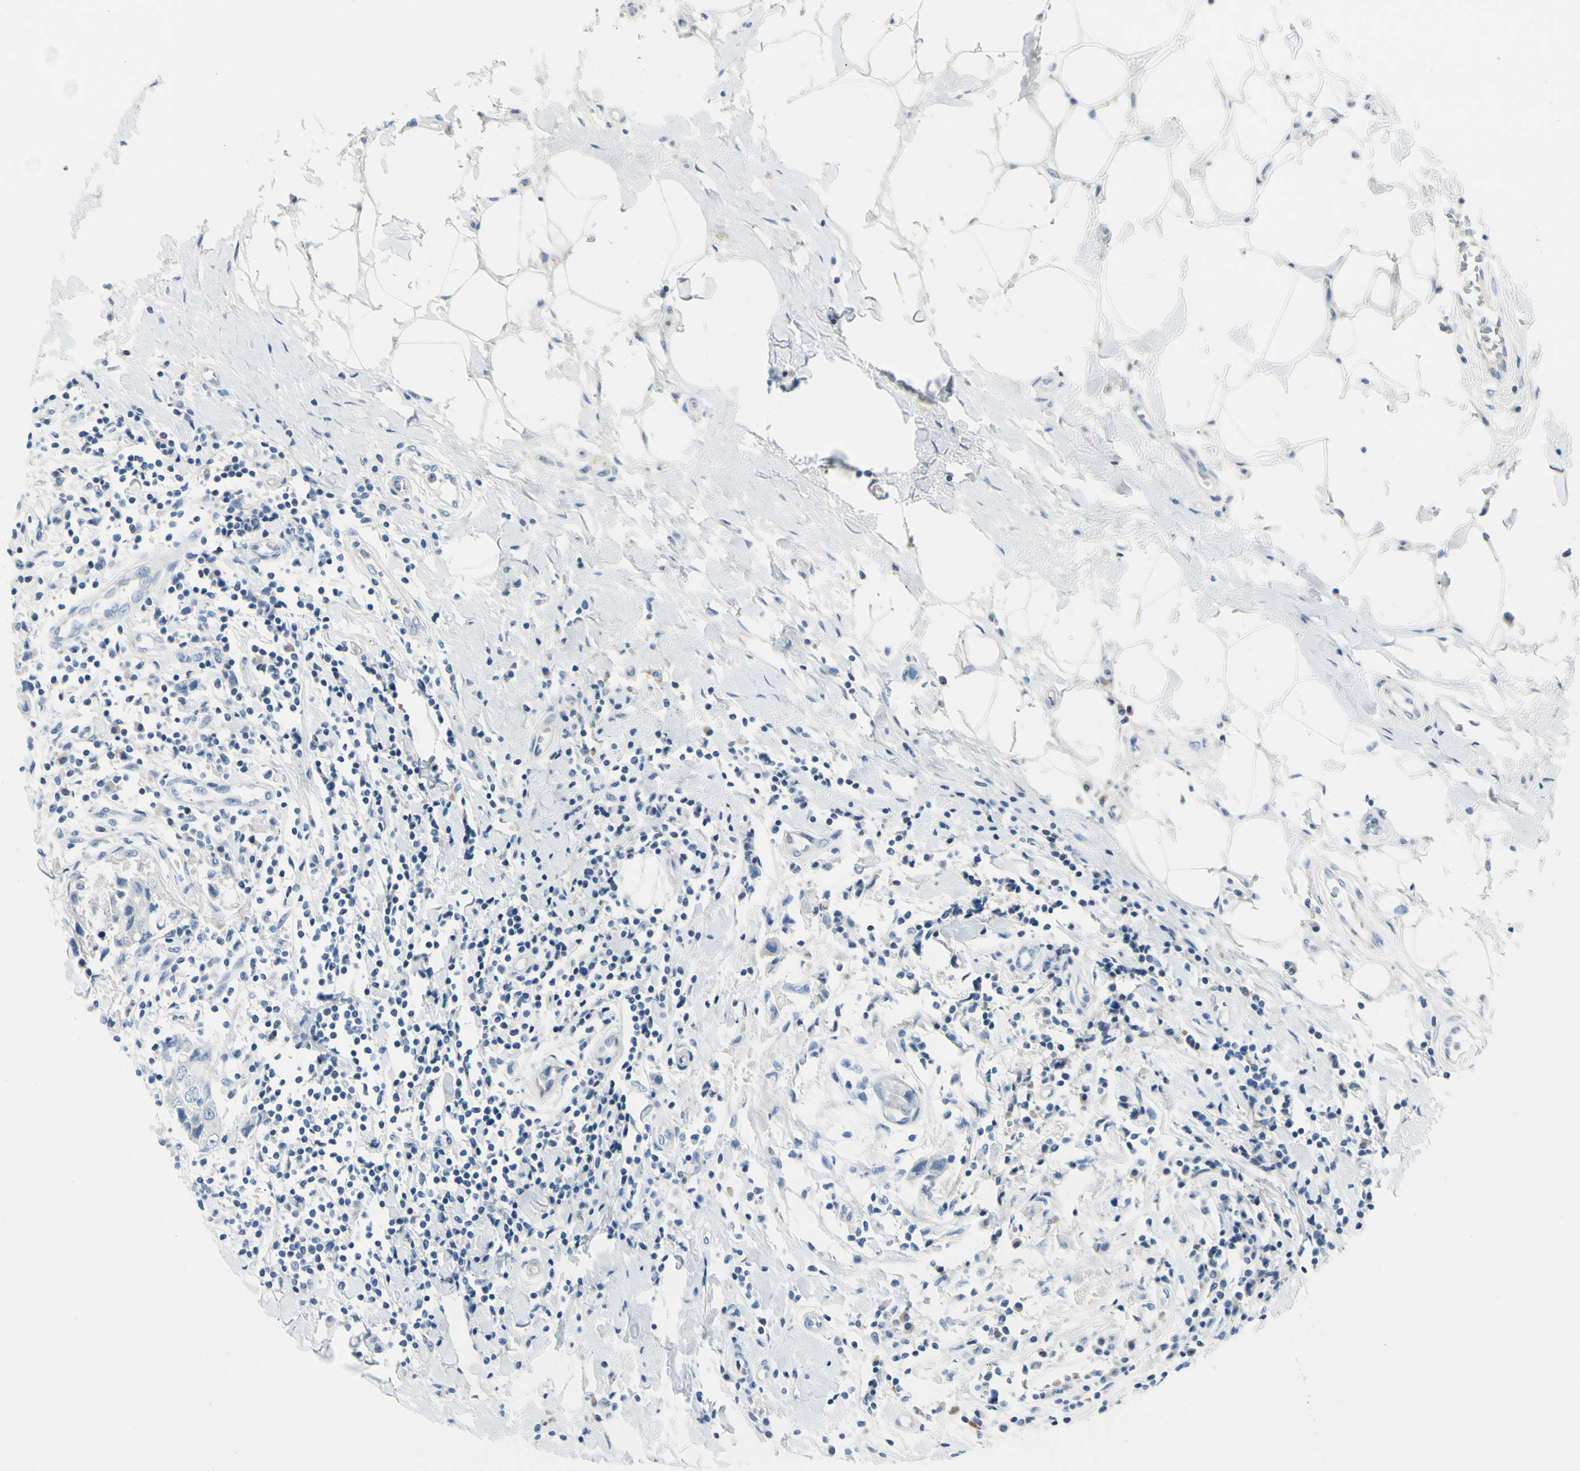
{"staining": {"intensity": "negative", "quantity": "none", "location": "none"}, "tissue": "breast cancer", "cell_type": "Tumor cells", "image_type": "cancer", "snomed": [{"axis": "morphology", "description": "Duct carcinoma"}, {"axis": "topography", "description": "Breast"}], "caption": "Protein analysis of invasive ductal carcinoma (breast) reveals no significant expression in tumor cells.", "gene": "PEBP1", "patient": {"sex": "female", "age": 27}}